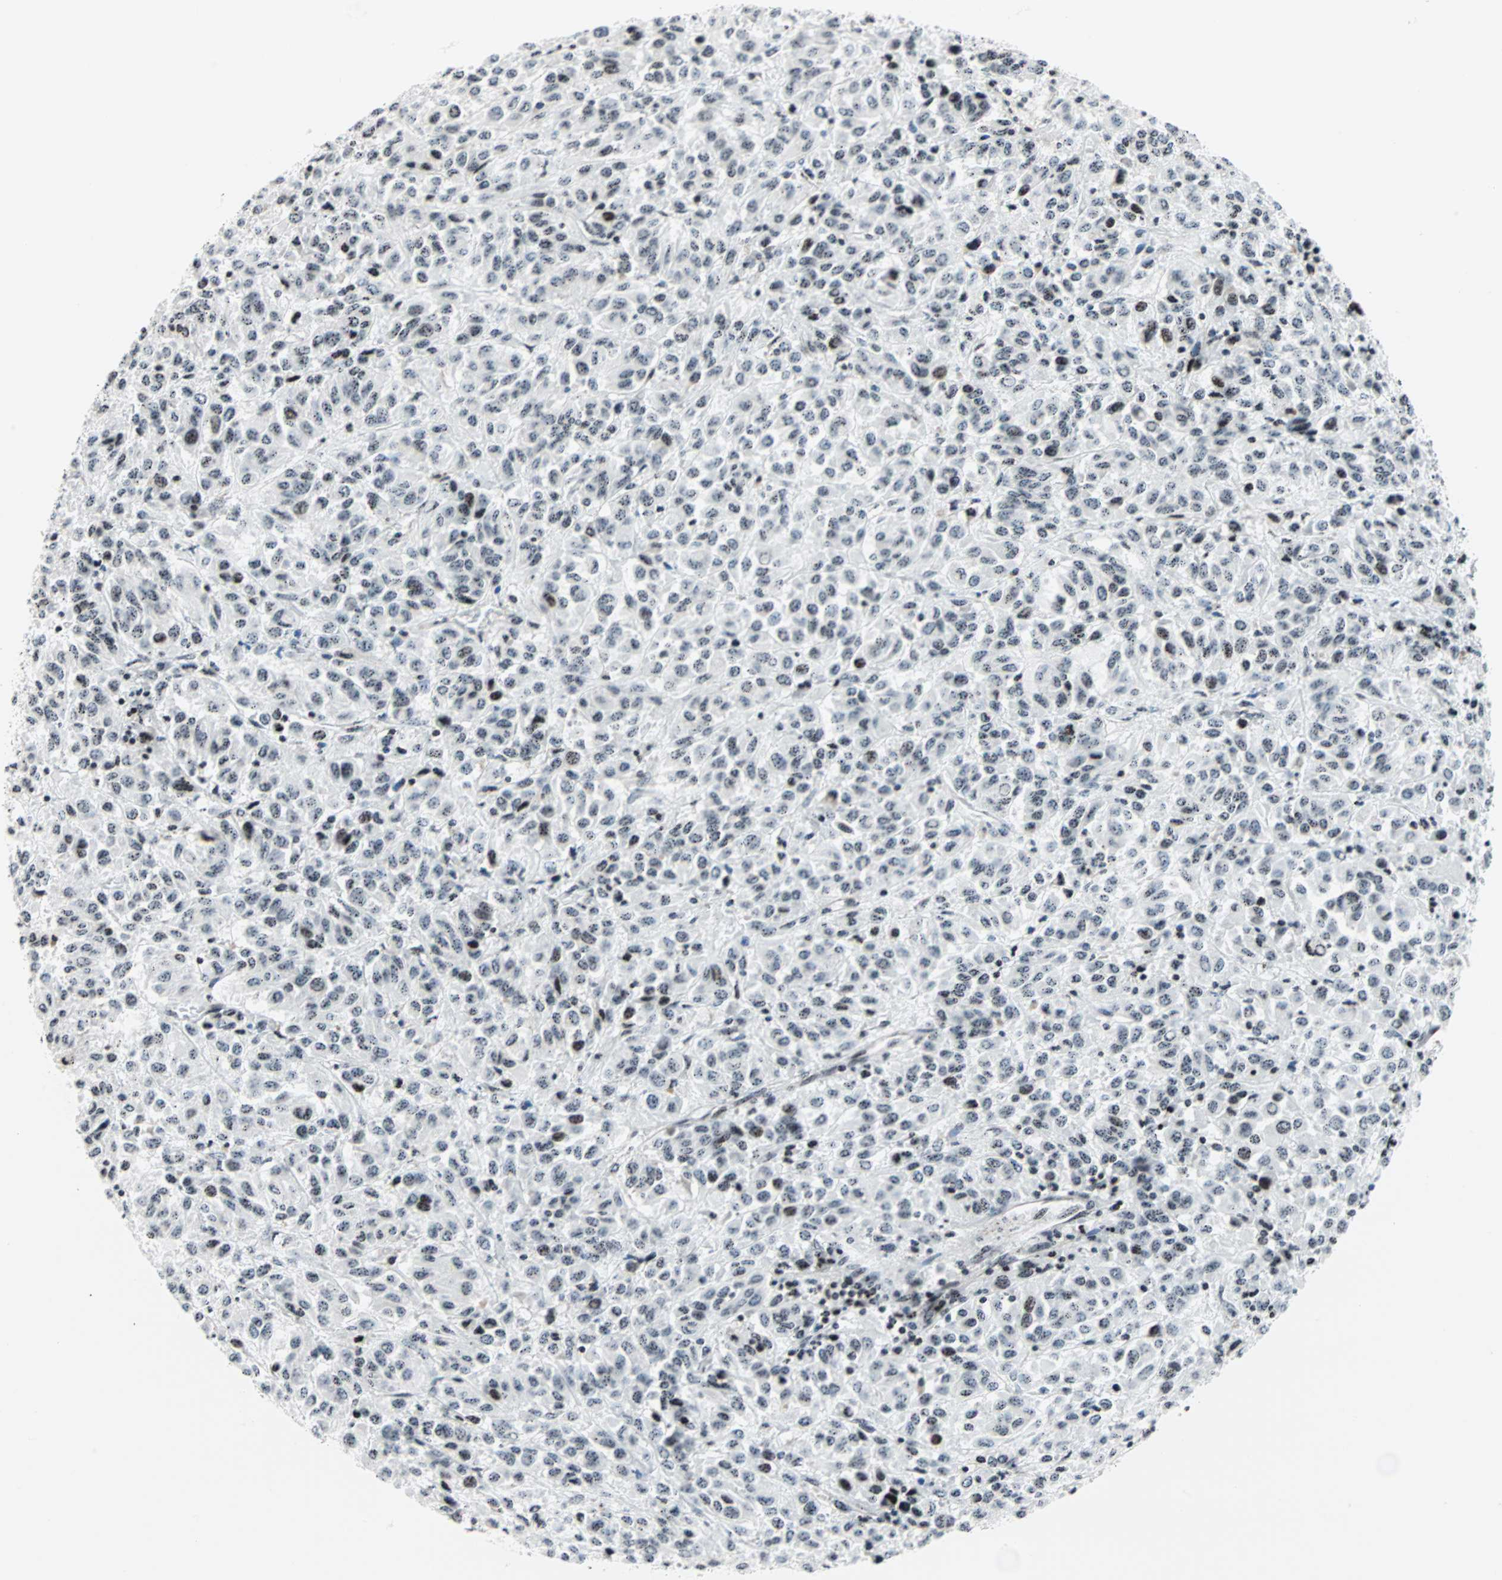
{"staining": {"intensity": "weak", "quantity": "25%-75%", "location": "nuclear"}, "tissue": "melanoma", "cell_type": "Tumor cells", "image_type": "cancer", "snomed": [{"axis": "morphology", "description": "Malignant melanoma, Metastatic site"}, {"axis": "topography", "description": "Lung"}], "caption": "Tumor cells show low levels of weak nuclear positivity in about 25%-75% of cells in human malignant melanoma (metastatic site).", "gene": "CENPA", "patient": {"sex": "male", "age": 64}}